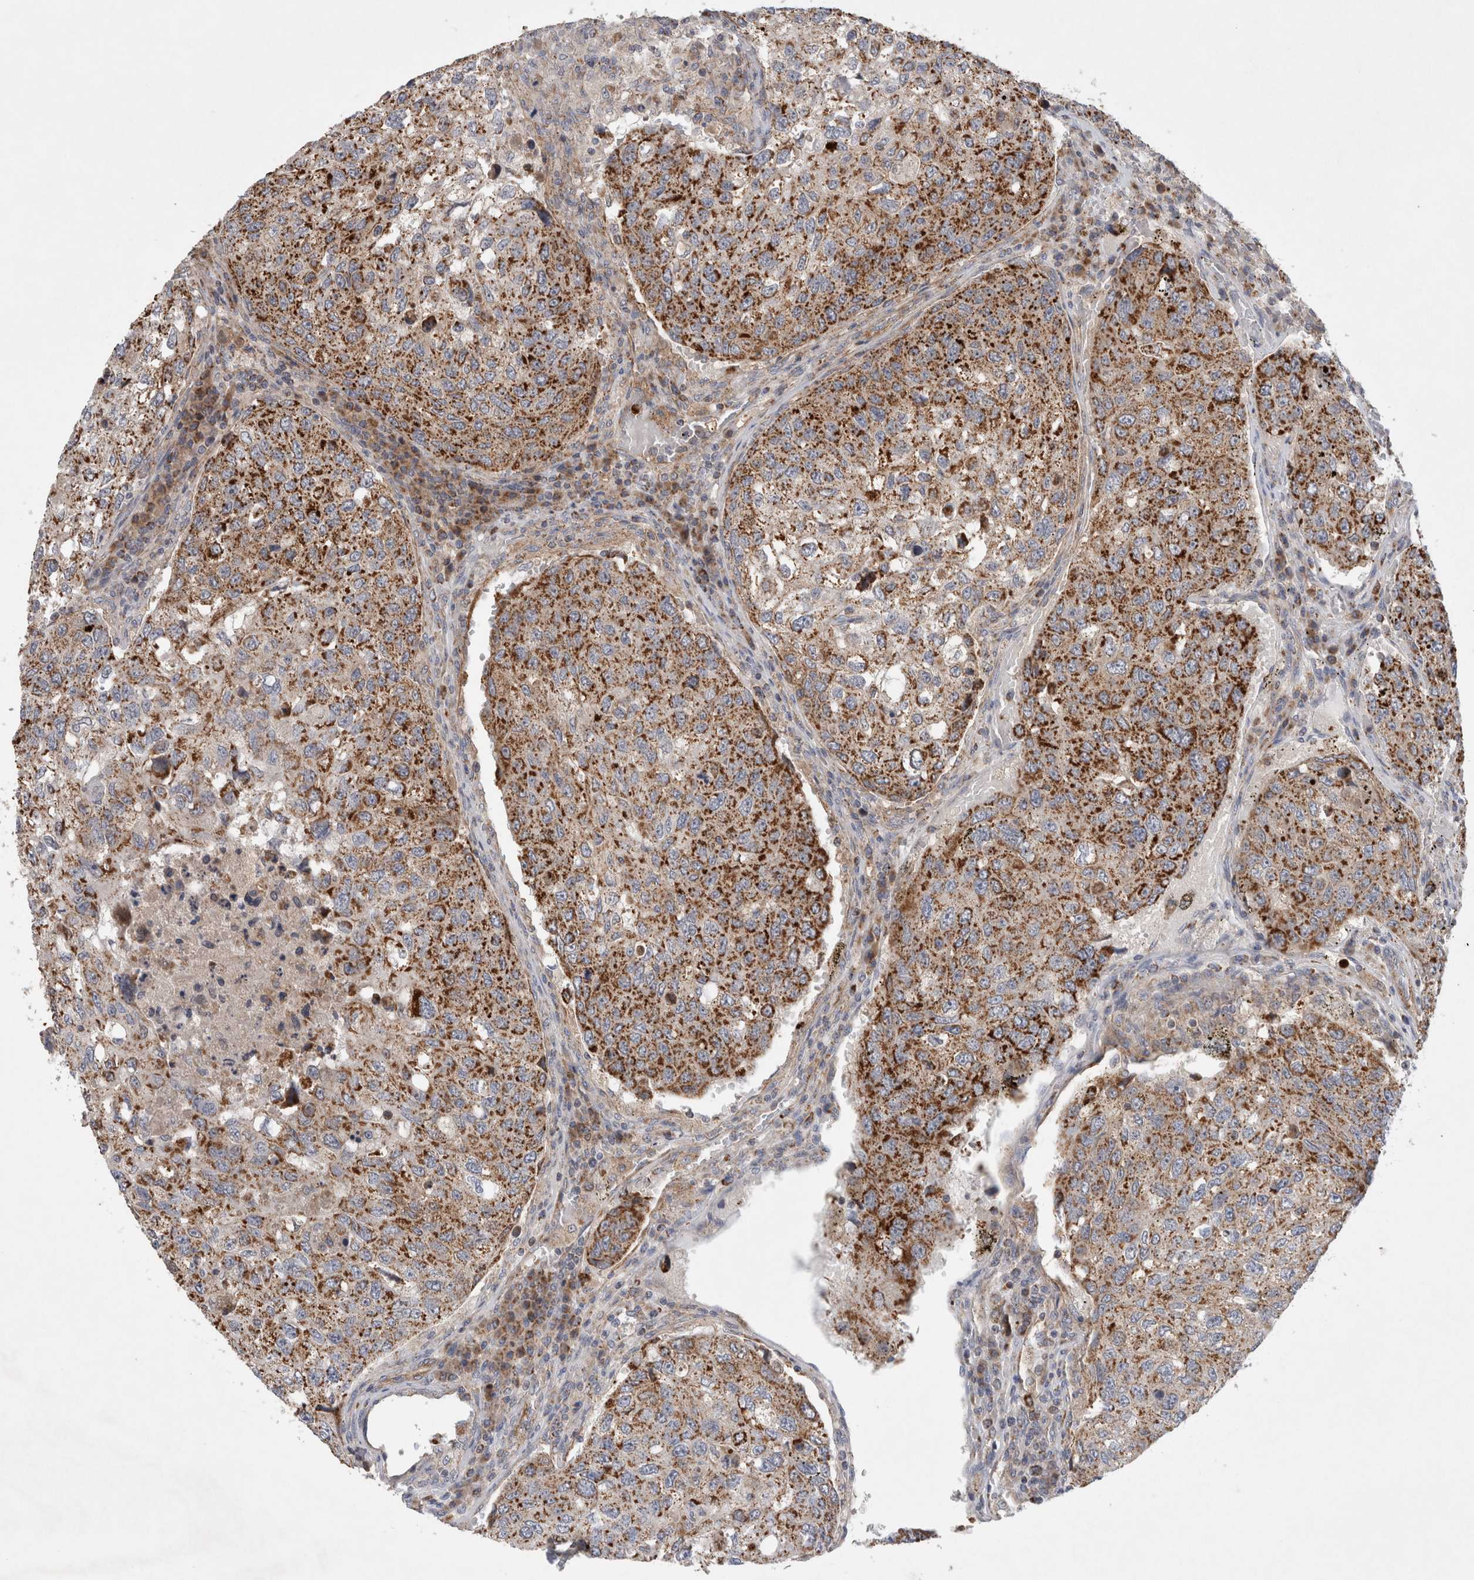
{"staining": {"intensity": "strong", "quantity": ">75%", "location": "cytoplasmic/membranous"}, "tissue": "urothelial cancer", "cell_type": "Tumor cells", "image_type": "cancer", "snomed": [{"axis": "morphology", "description": "Urothelial carcinoma, High grade"}, {"axis": "topography", "description": "Lymph node"}, {"axis": "topography", "description": "Urinary bladder"}], "caption": "The photomicrograph exhibits staining of urothelial cancer, revealing strong cytoplasmic/membranous protein expression (brown color) within tumor cells.", "gene": "MRPS28", "patient": {"sex": "male", "age": 51}}